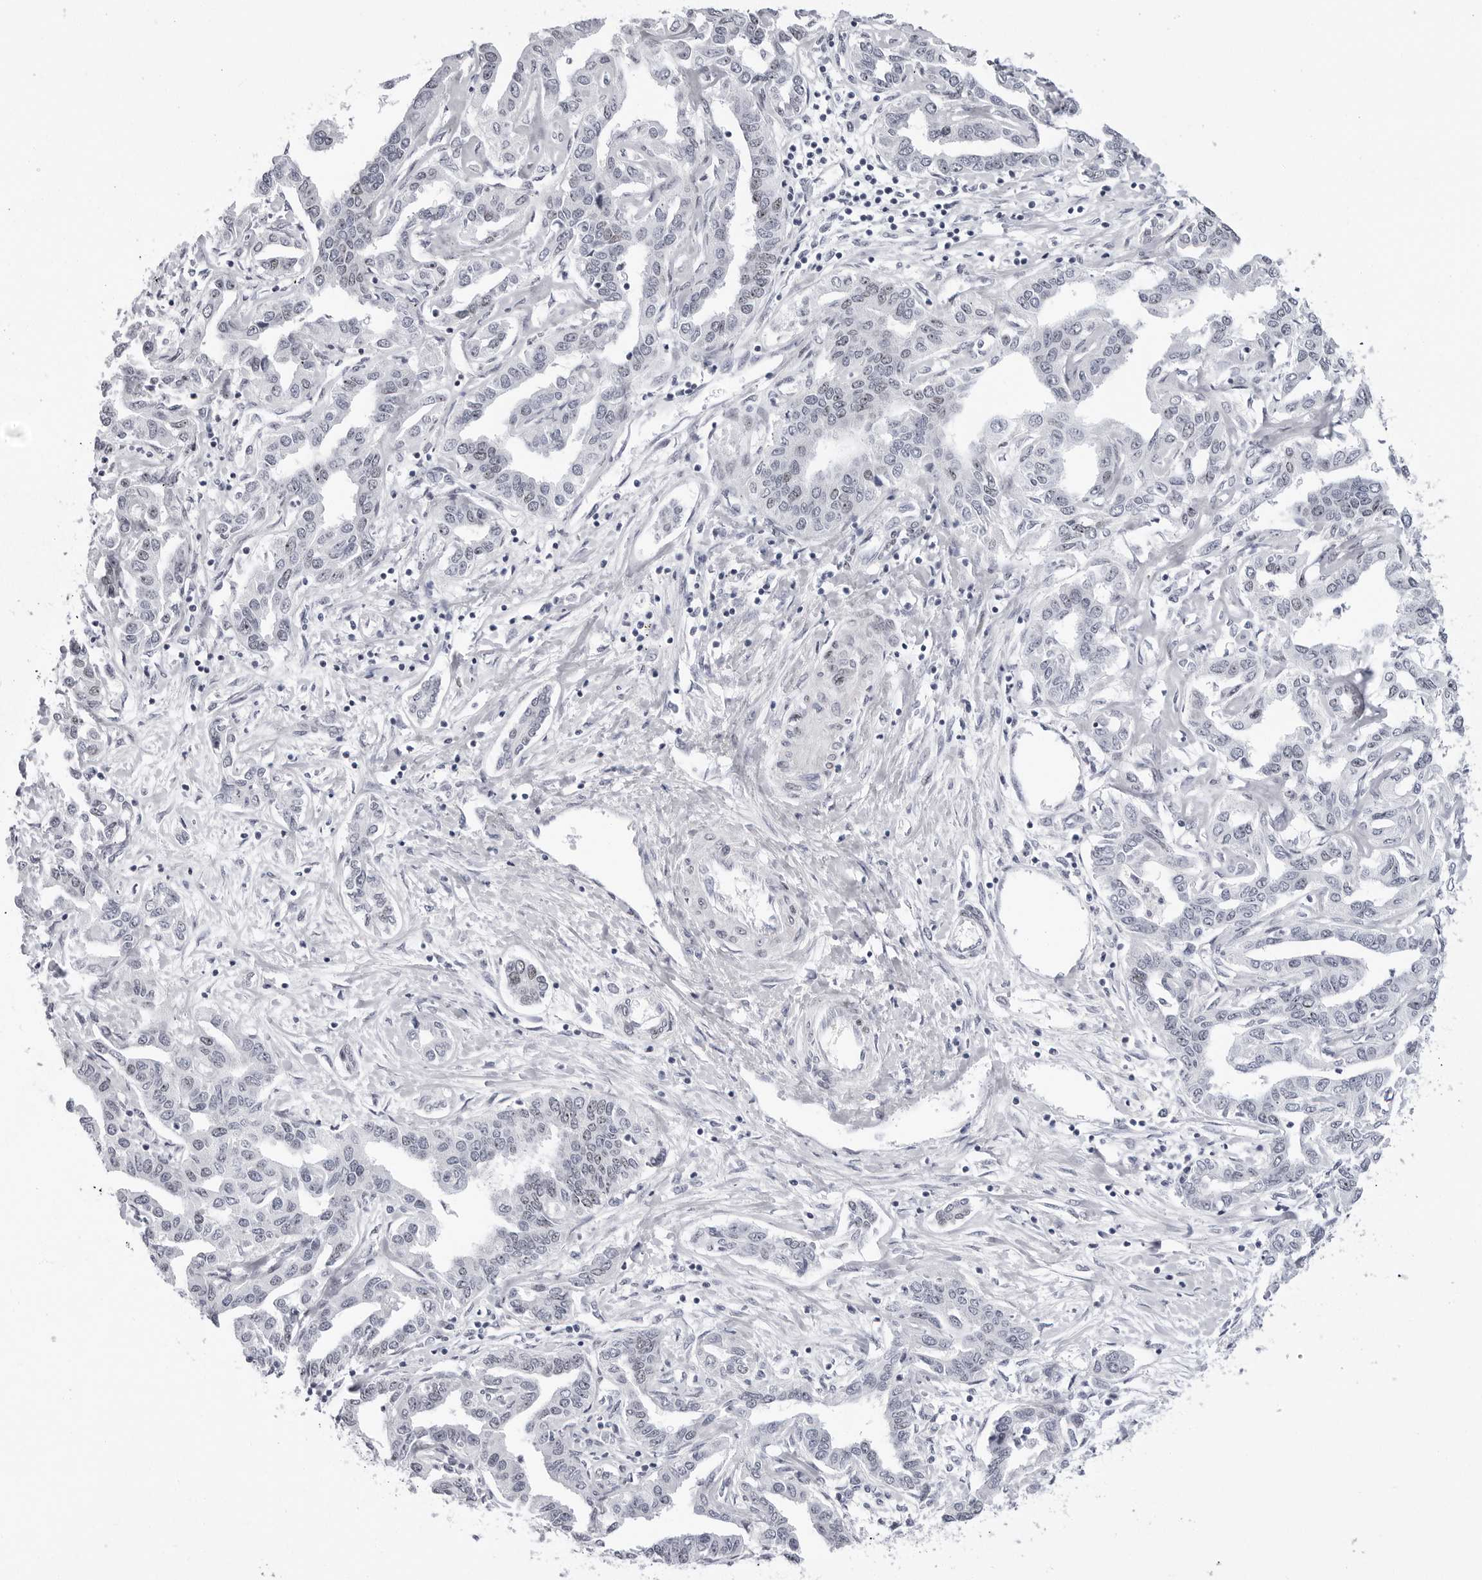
{"staining": {"intensity": "negative", "quantity": "none", "location": "none"}, "tissue": "liver cancer", "cell_type": "Tumor cells", "image_type": "cancer", "snomed": [{"axis": "morphology", "description": "Cholangiocarcinoma"}, {"axis": "topography", "description": "Liver"}], "caption": "This image is of liver cancer stained with immunohistochemistry (IHC) to label a protein in brown with the nuclei are counter-stained blue. There is no positivity in tumor cells.", "gene": "VEZF1", "patient": {"sex": "male", "age": 59}}